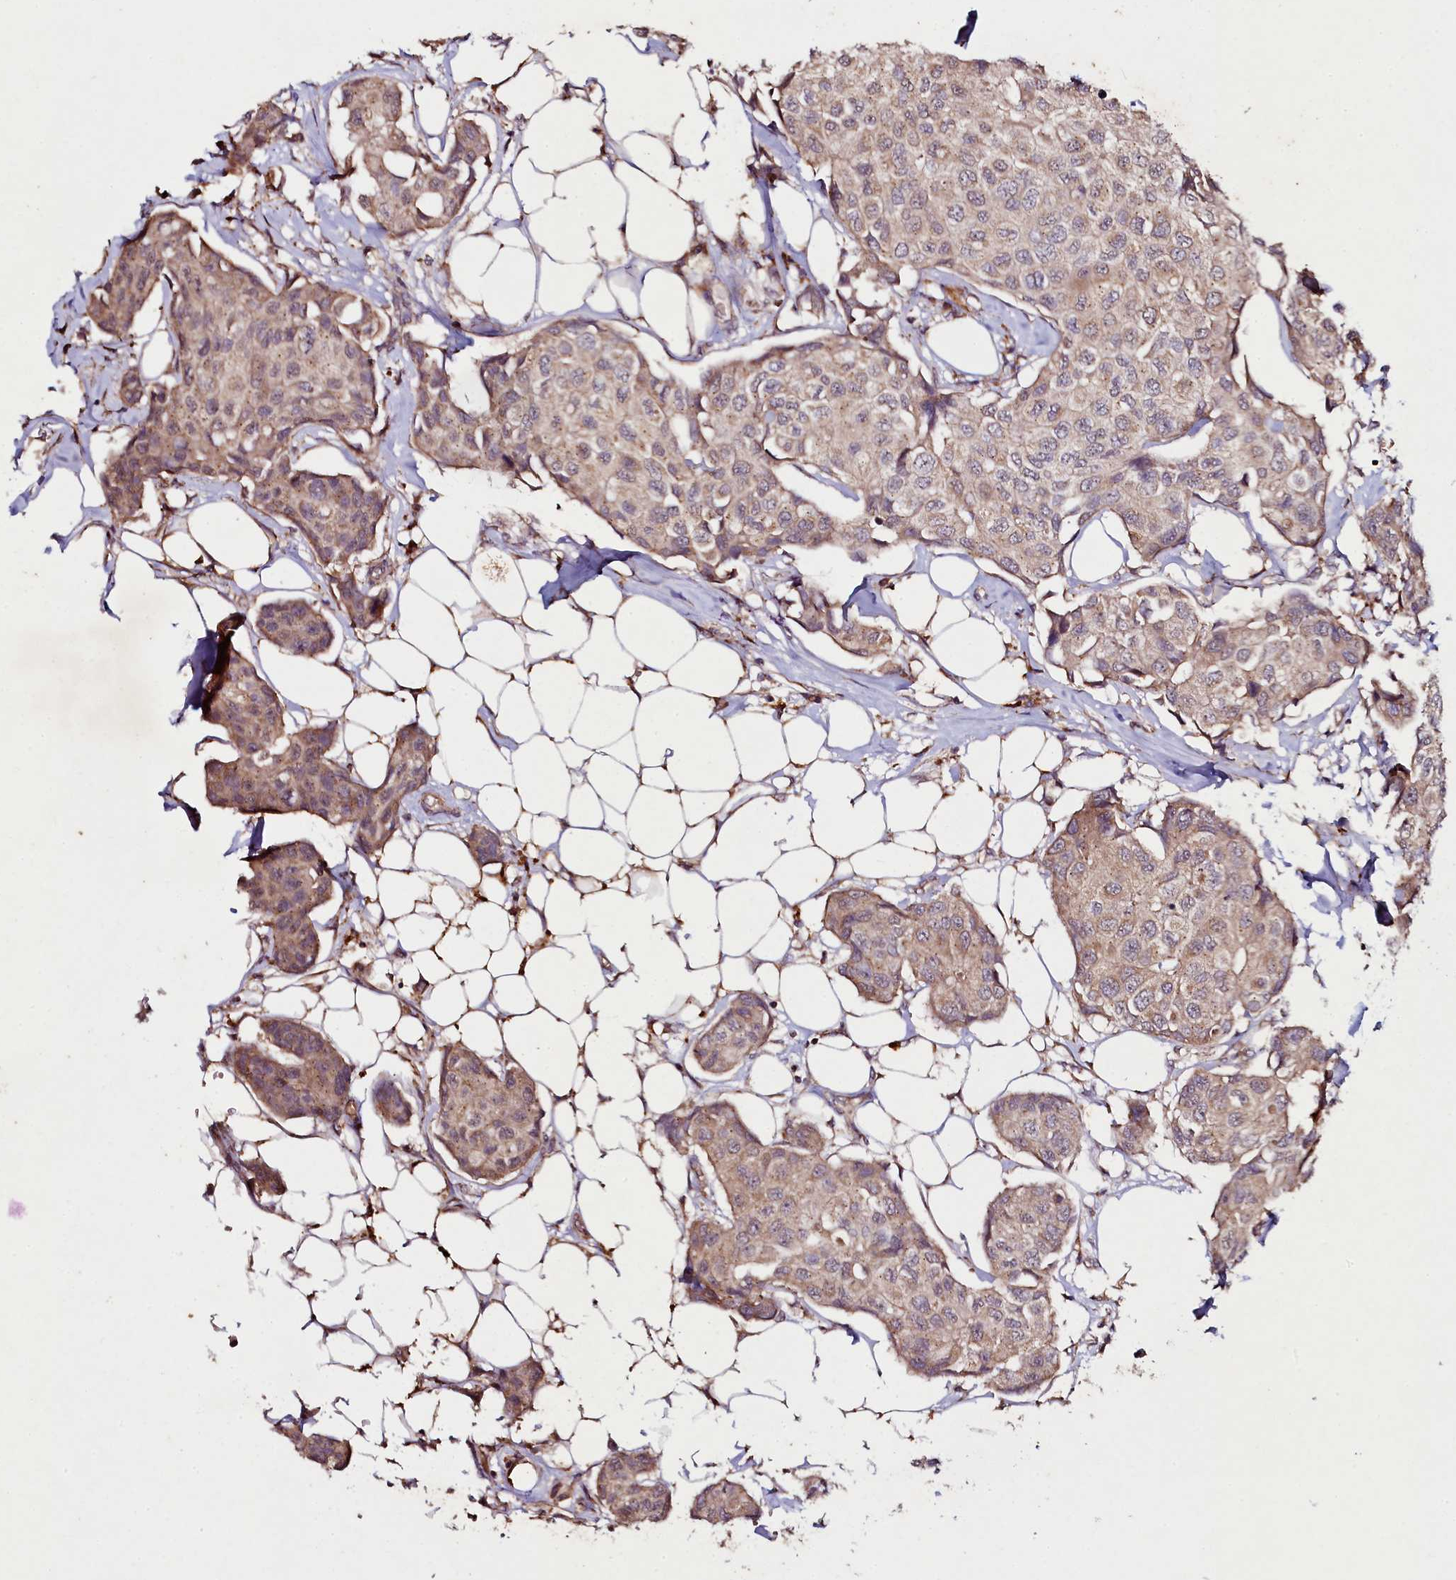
{"staining": {"intensity": "weak", "quantity": ">75%", "location": "cytoplasmic/membranous"}, "tissue": "breast cancer", "cell_type": "Tumor cells", "image_type": "cancer", "snomed": [{"axis": "morphology", "description": "Duct carcinoma"}, {"axis": "topography", "description": "Breast"}], "caption": "An image of breast cancer stained for a protein shows weak cytoplasmic/membranous brown staining in tumor cells. (IHC, brightfield microscopy, high magnification).", "gene": "SEC24C", "patient": {"sex": "female", "age": 80}}